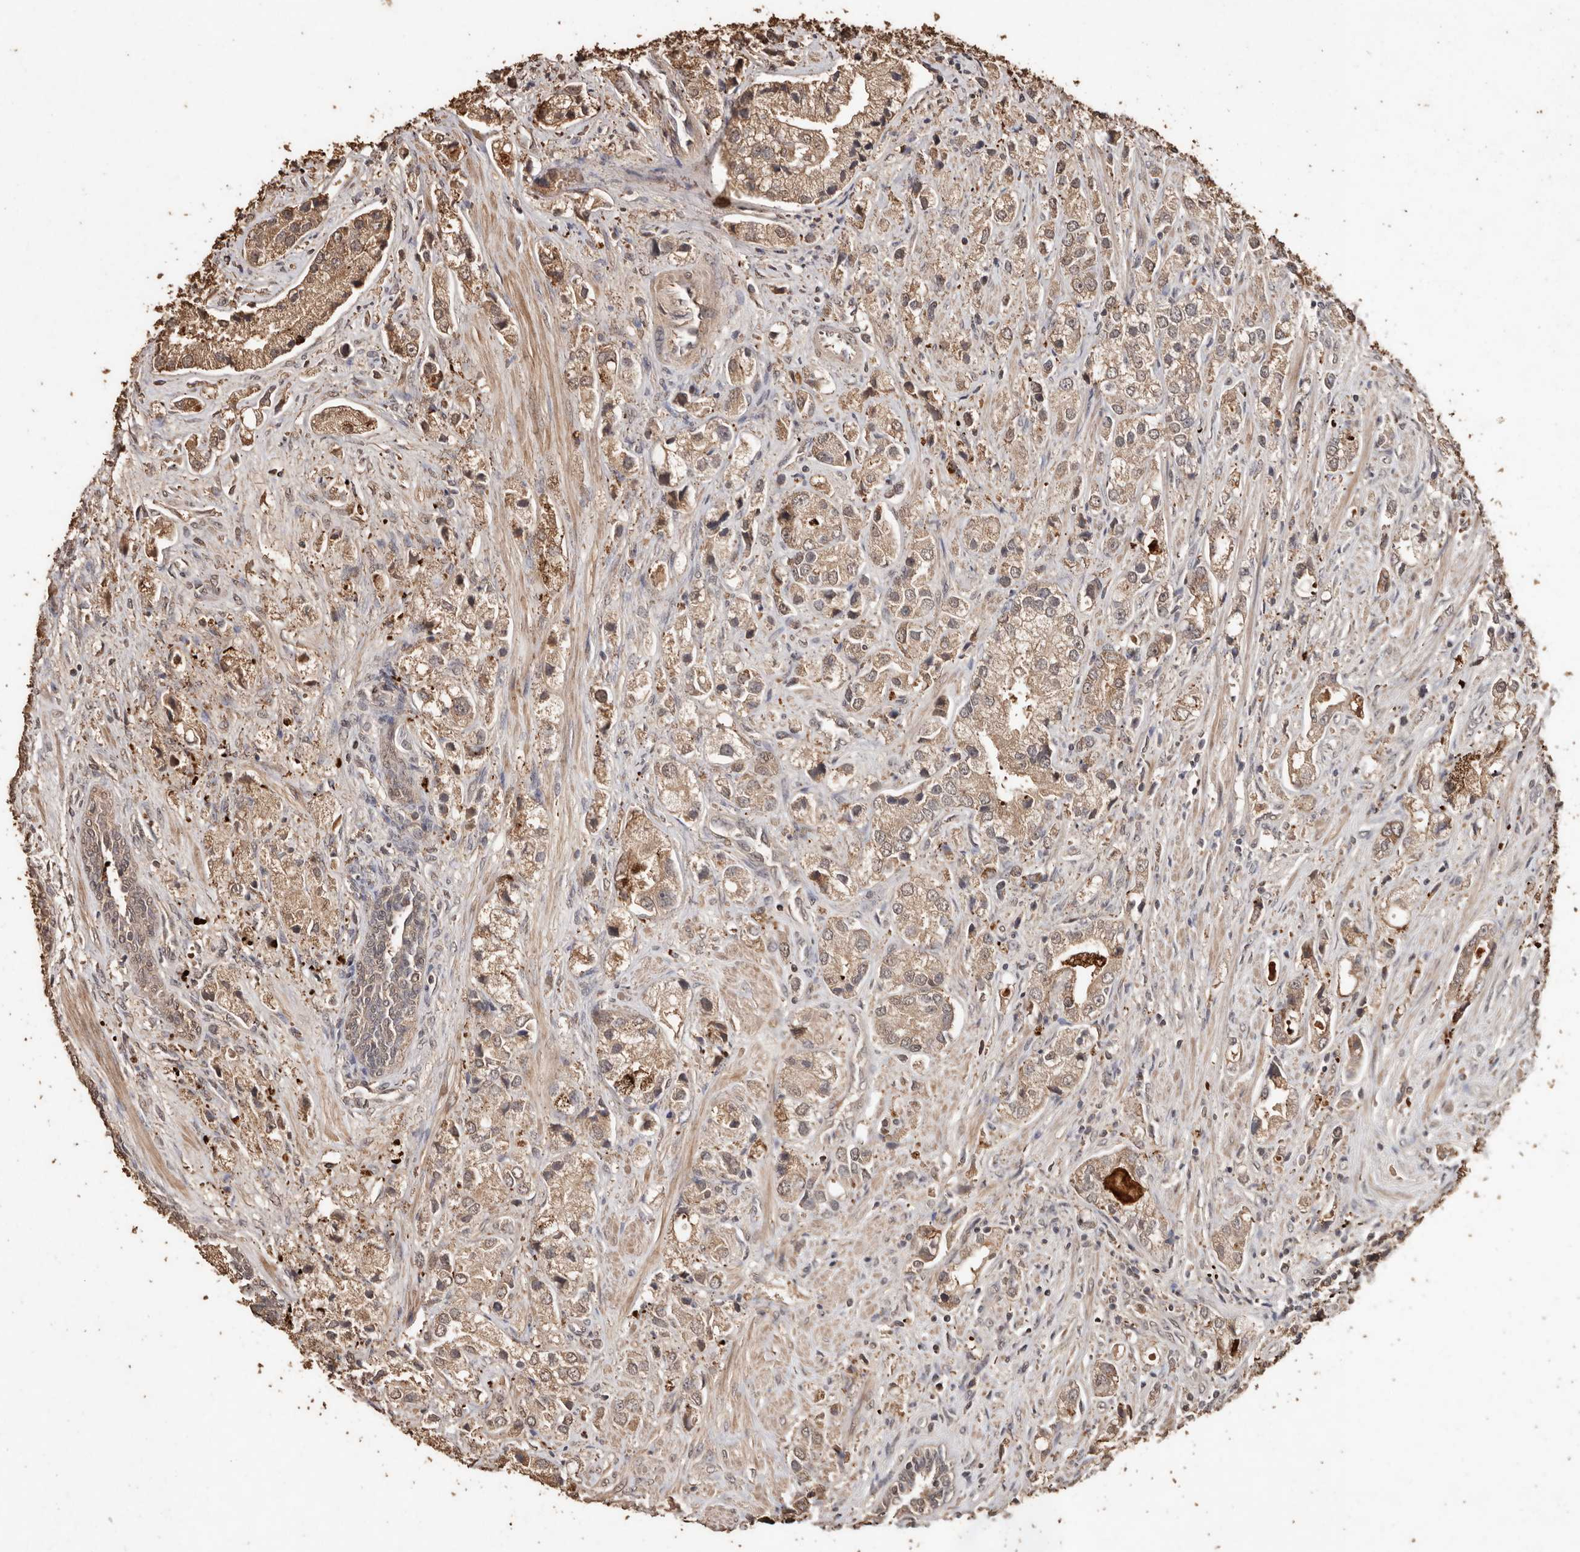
{"staining": {"intensity": "weak", "quantity": ">75%", "location": "cytoplasmic/membranous,nuclear"}, "tissue": "prostate cancer", "cell_type": "Tumor cells", "image_type": "cancer", "snomed": [{"axis": "morphology", "description": "Adenocarcinoma, High grade"}, {"axis": "topography", "description": "Prostate"}], "caption": "Immunohistochemical staining of prostate high-grade adenocarcinoma exhibits weak cytoplasmic/membranous and nuclear protein expression in about >75% of tumor cells.", "gene": "PKDCC", "patient": {"sex": "male", "age": 50}}